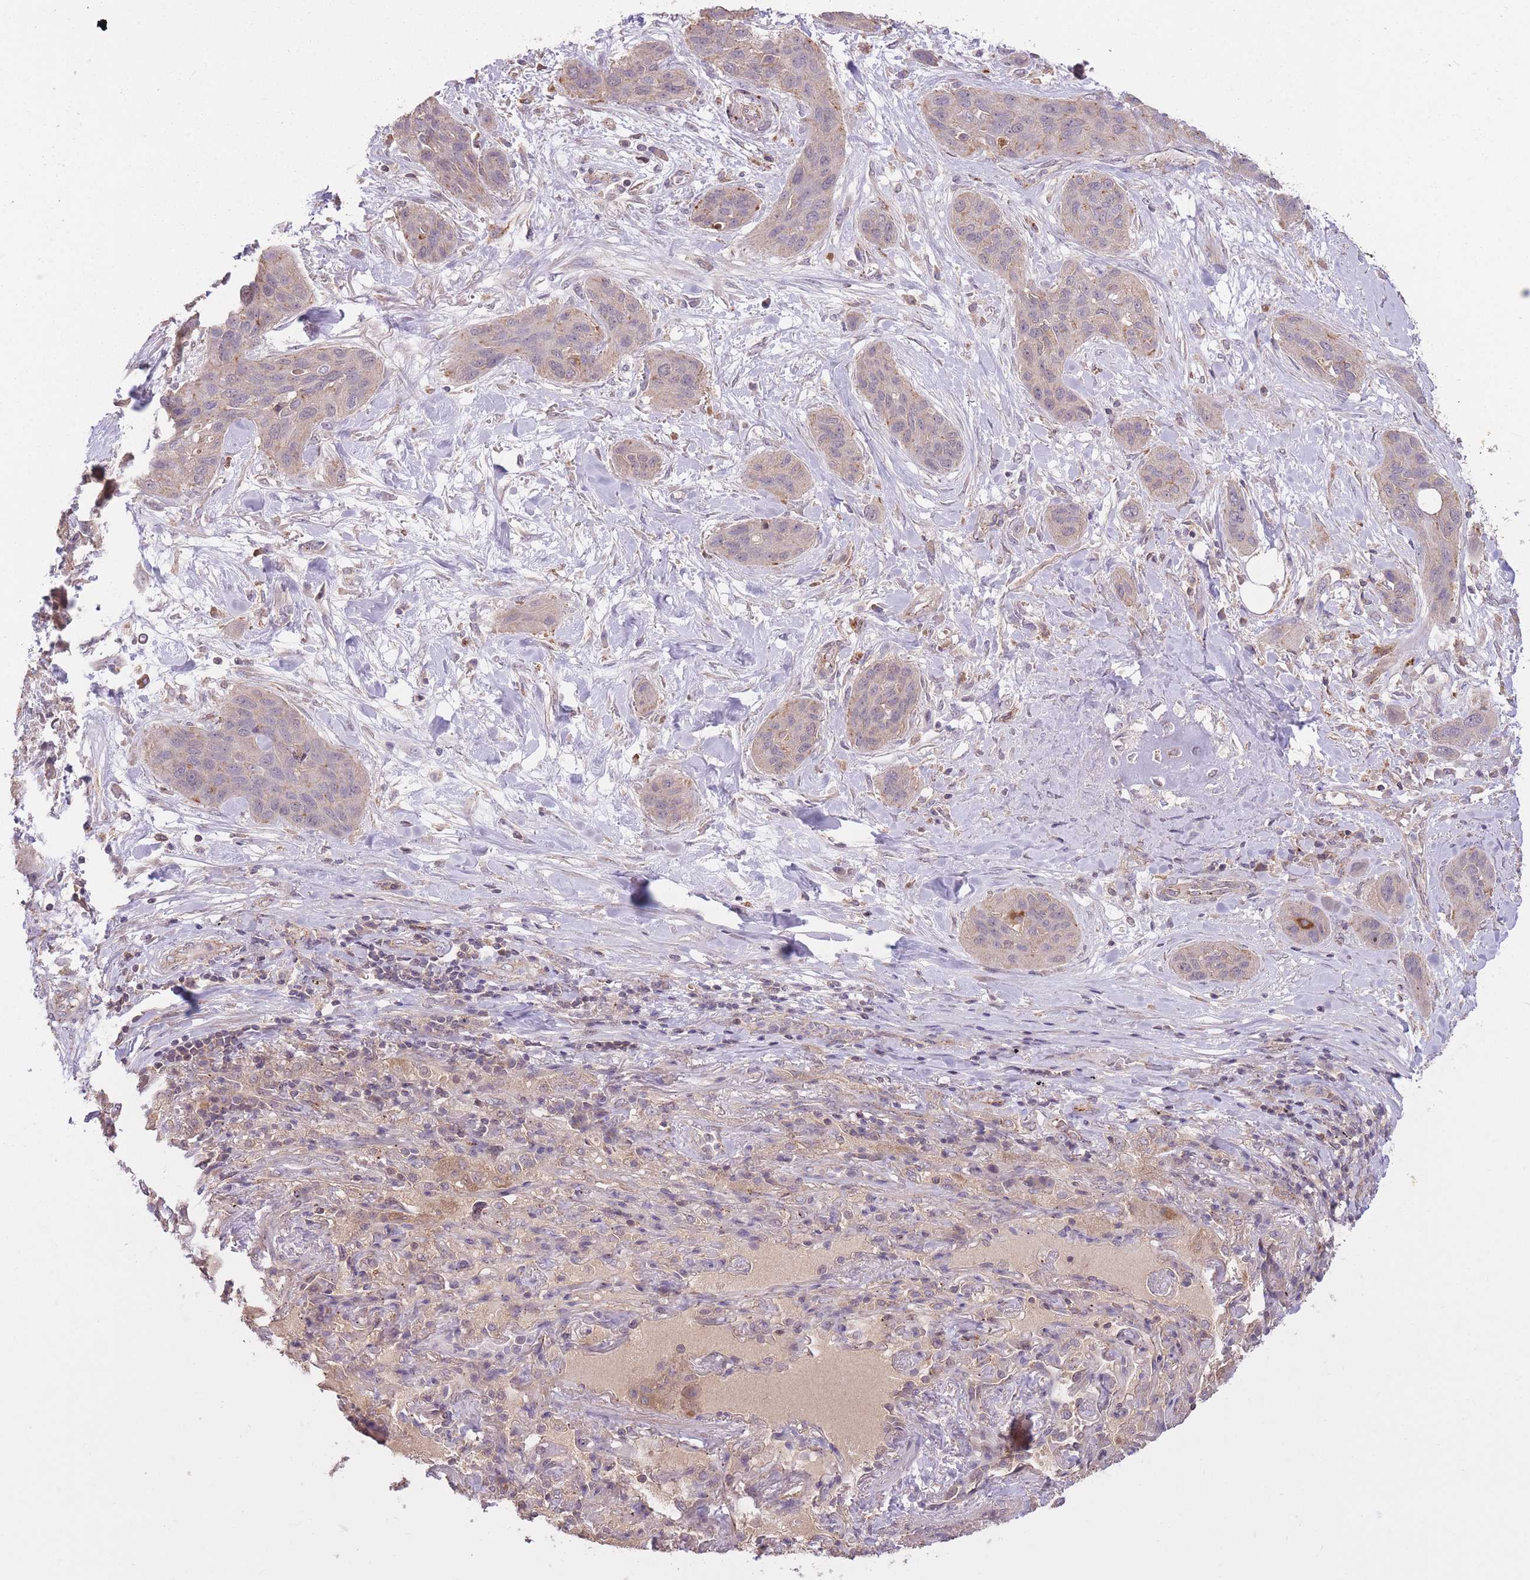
{"staining": {"intensity": "weak", "quantity": "<25%", "location": "cytoplasmic/membranous"}, "tissue": "lung cancer", "cell_type": "Tumor cells", "image_type": "cancer", "snomed": [{"axis": "morphology", "description": "Squamous cell carcinoma, NOS"}, {"axis": "topography", "description": "Lung"}], "caption": "An IHC photomicrograph of lung squamous cell carcinoma is shown. There is no staining in tumor cells of lung squamous cell carcinoma. (IHC, brightfield microscopy, high magnification).", "gene": "POLR3F", "patient": {"sex": "female", "age": 70}}